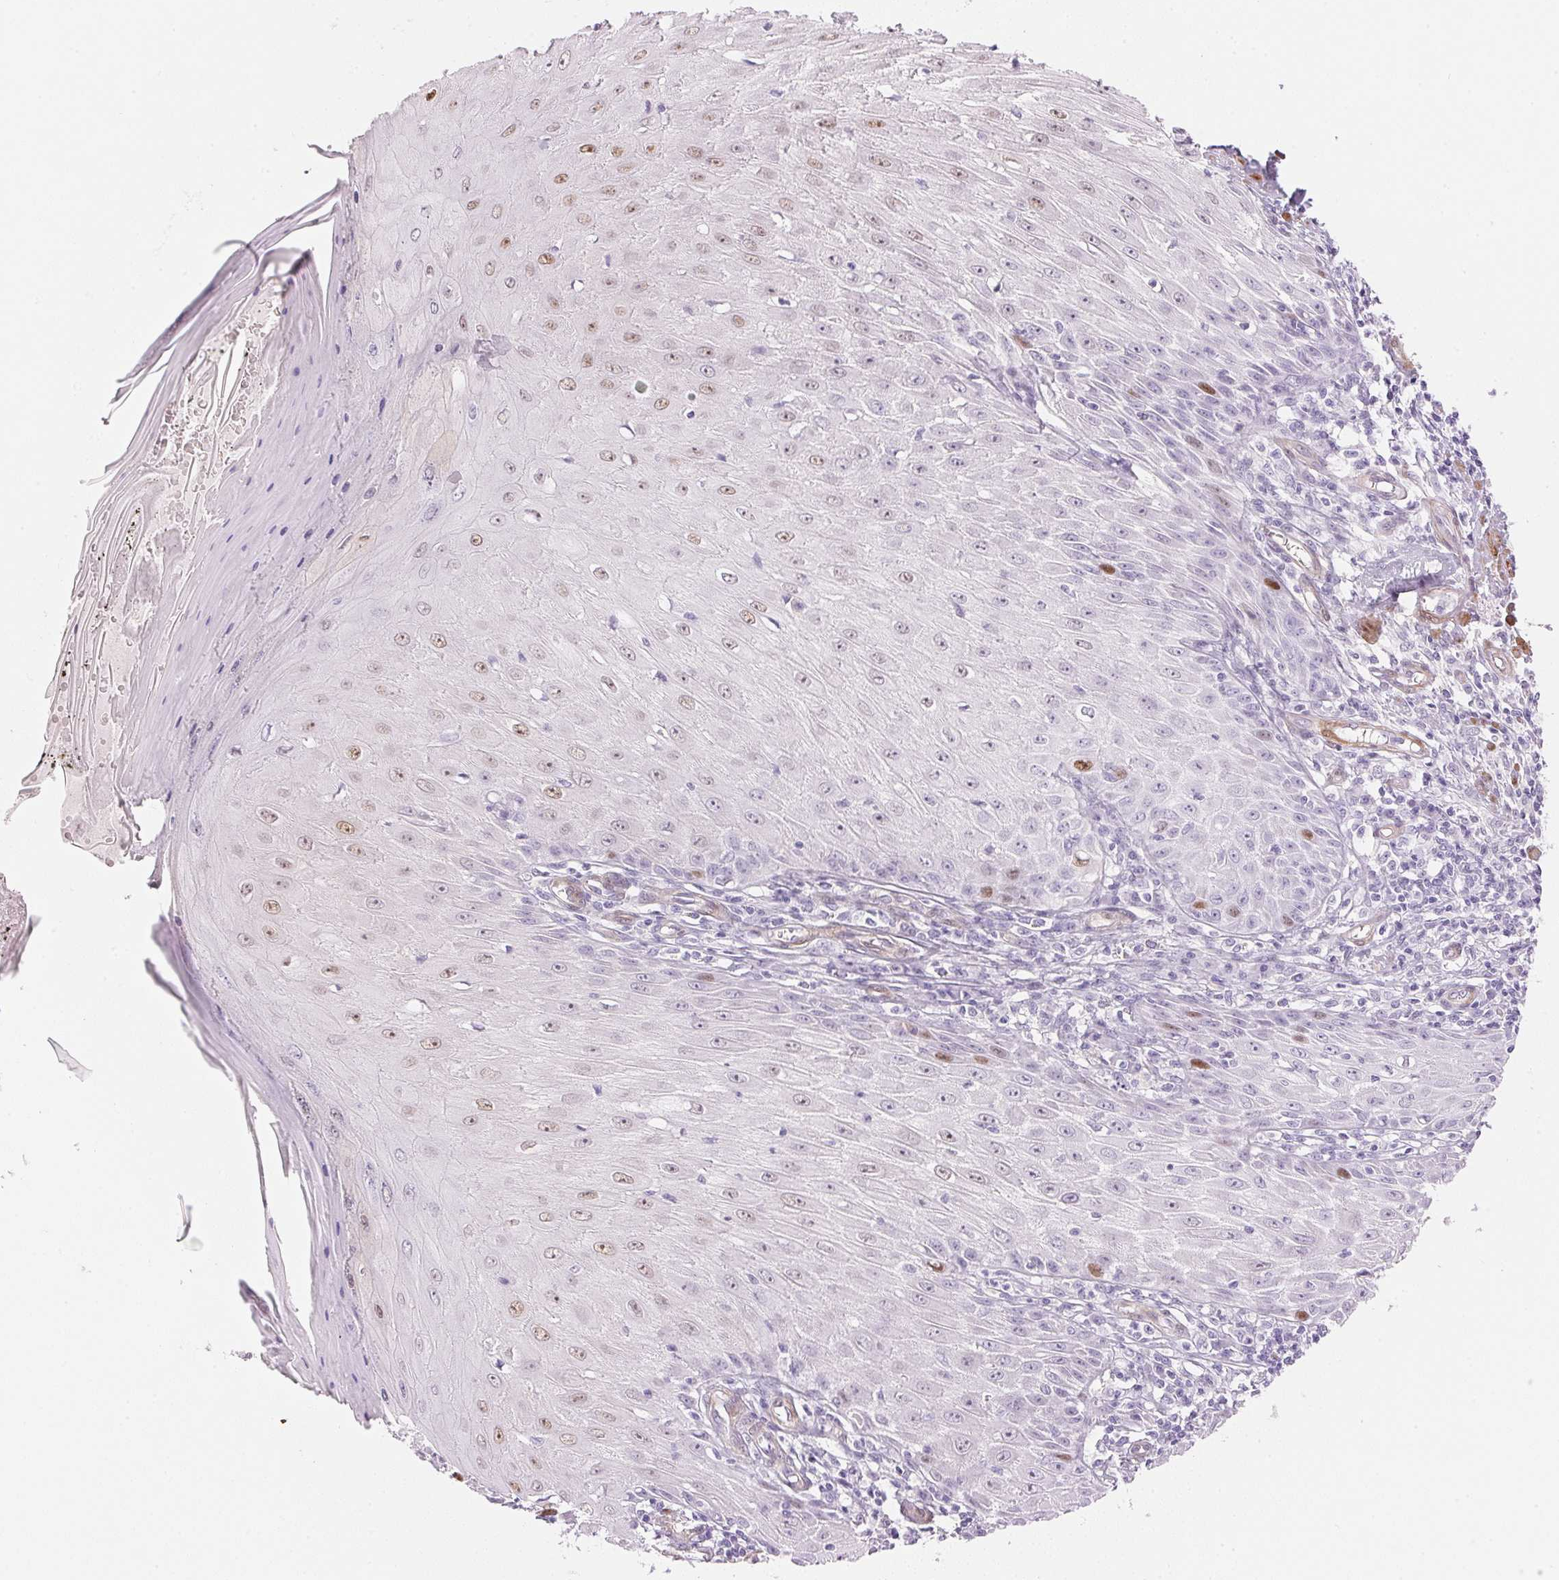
{"staining": {"intensity": "weak", "quantity": "25%-75%", "location": "nuclear"}, "tissue": "skin cancer", "cell_type": "Tumor cells", "image_type": "cancer", "snomed": [{"axis": "morphology", "description": "Squamous cell carcinoma, NOS"}, {"axis": "topography", "description": "Skin"}], "caption": "A photomicrograph showing weak nuclear expression in approximately 25%-75% of tumor cells in skin squamous cell carcinoma, as visualized by brown immunohistochemical staining.", "gene": "SMTN", "patient": {"sex": "female", "age": 73}}